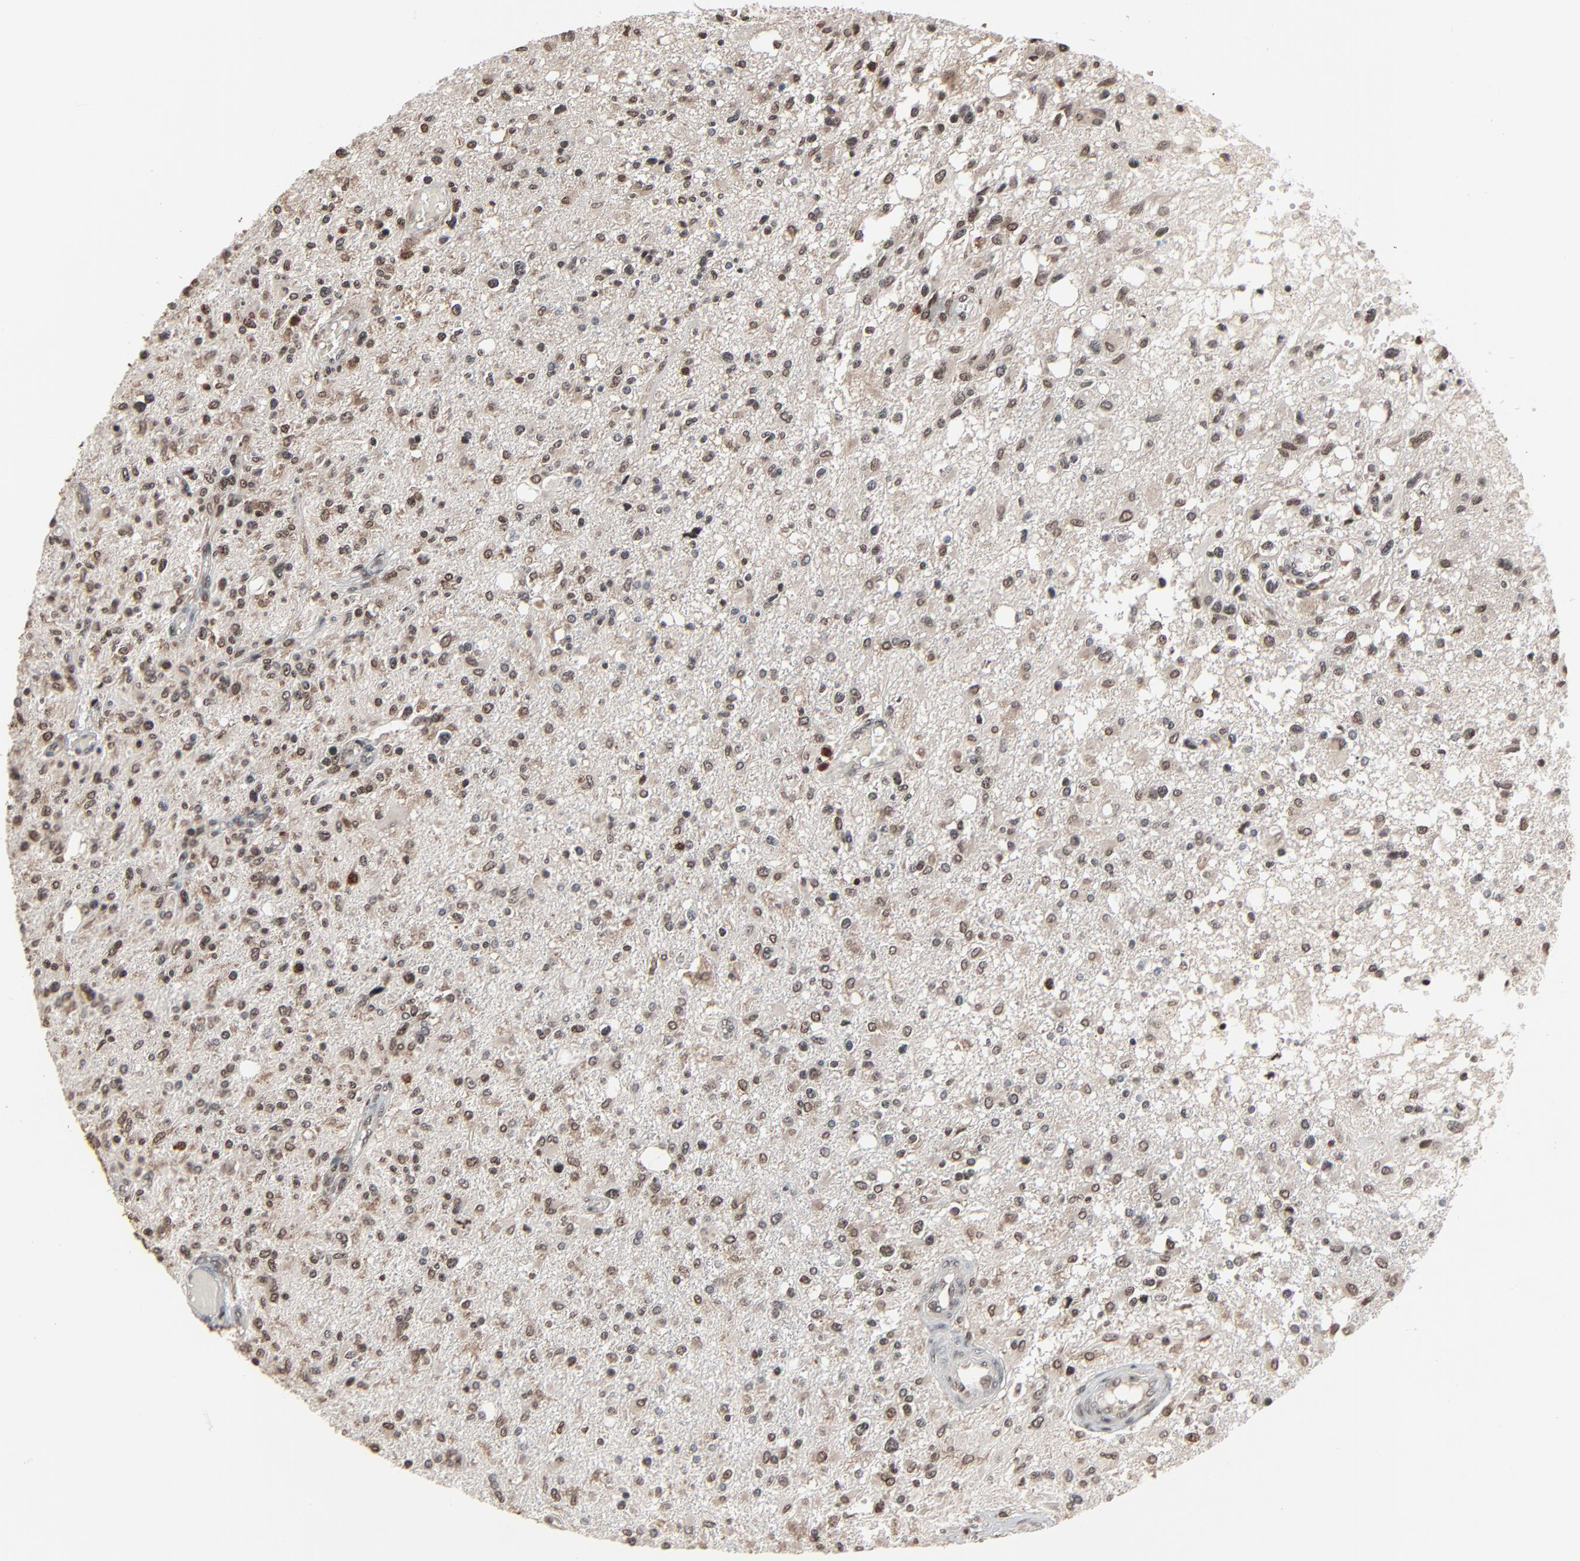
{"staining": {"intensity": "moderate", "quantity": "25%-75%", "location": "nuclear"}, "tissue": "glioma", "cell_type": "Tumor cells", "image_type": "cancer", "snomed": [{"axis": "morphology", "description": "Glioma, malignant, High grade"}, {"axis": "topography", "description": "Cerebral cortex"}], "caption": "A medium amount of moderate nuclear positivity is seen in about 25%-75% of tumor cells in glioma tissue.", "gene": "RPS6KA3", "patient": {"sex": "male", "age": 76}}